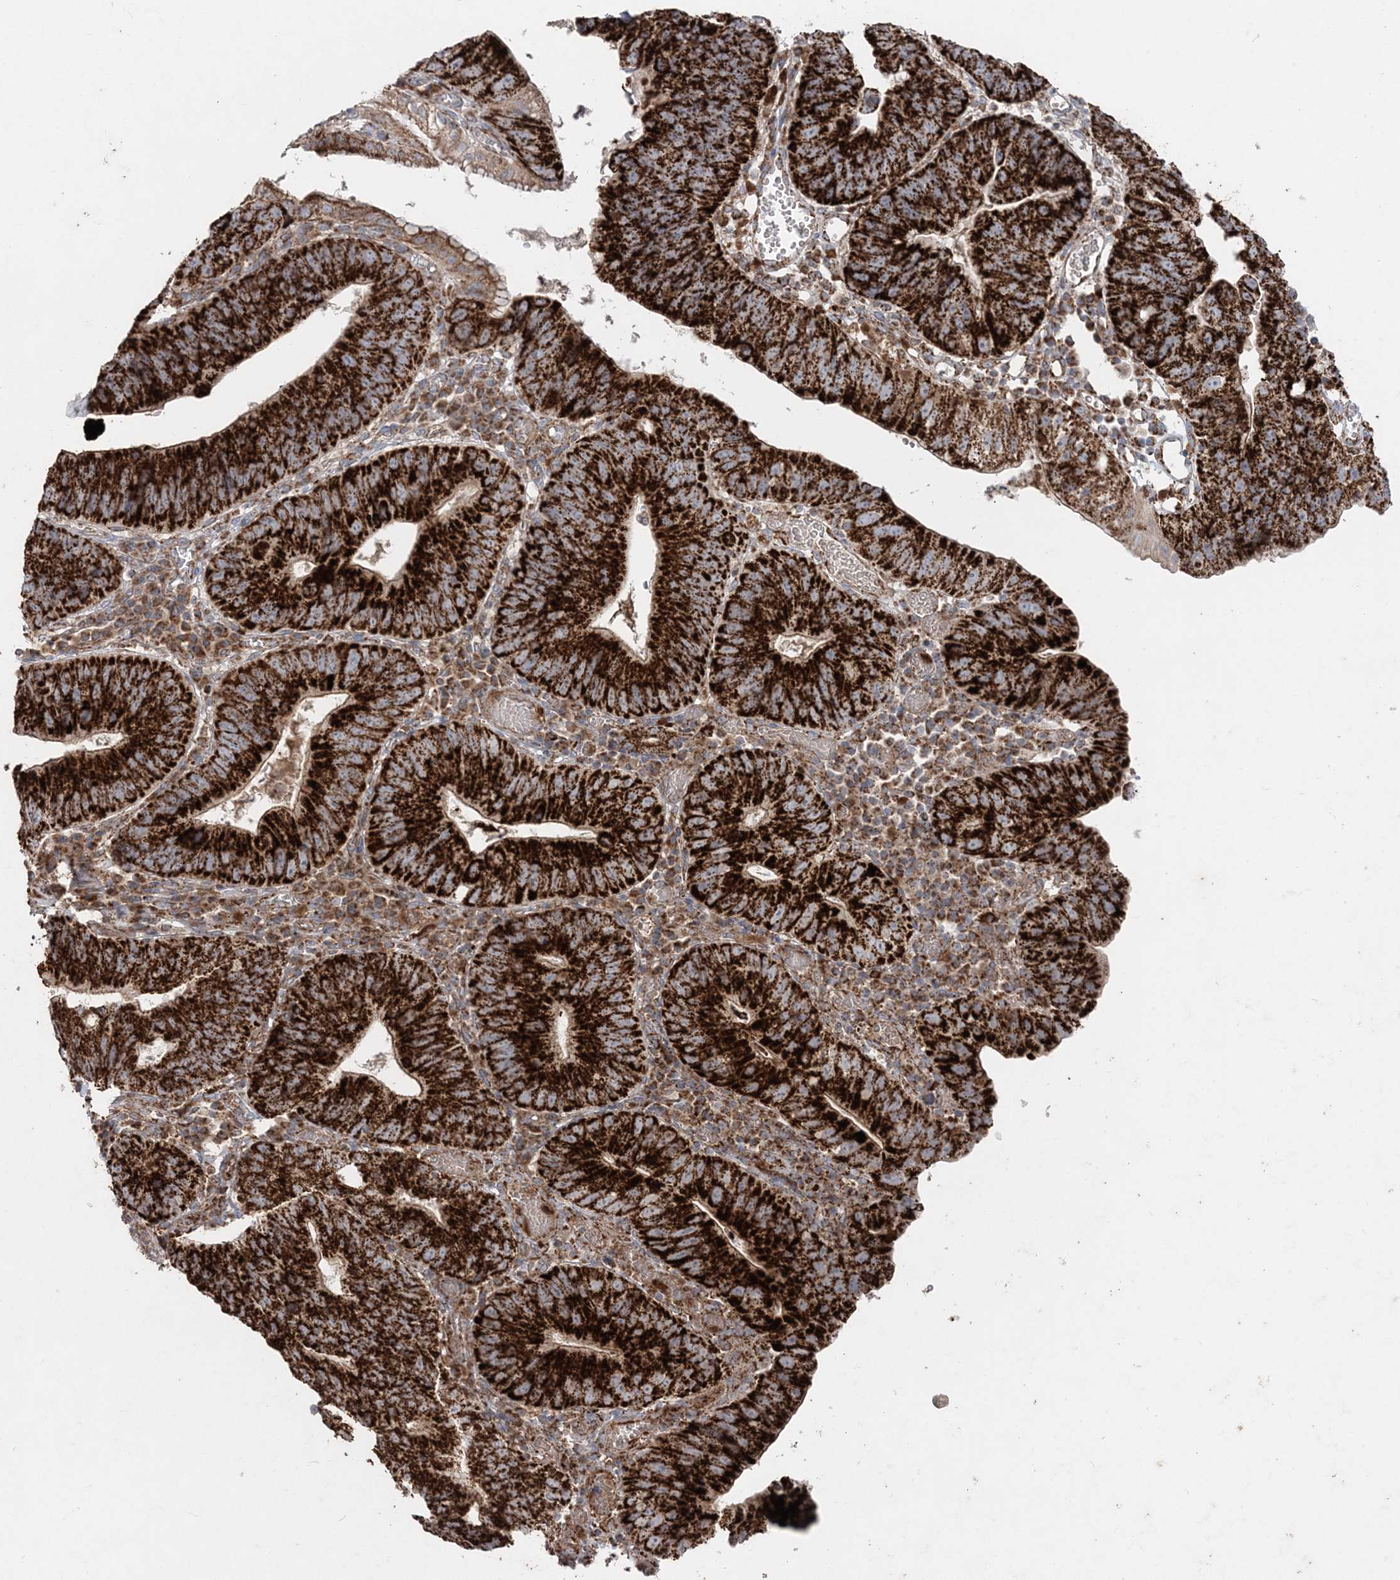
{"staining": {"intensity": "strong", "quantity": ">75%", "location": "cytoplasmic/membranous"}, "tissue": "stomach cancer", "cell_type": "Tumor cells", "image_type": "cancer", "snomed": [{"axis": "morphology", "description": "Adenocarcinoma, NOS"}, {"axis": "topography", "description": "Stomach"}], "caption": "Approximately >75% of tumor cells in stomach cancer exhibit strong cytoplasmic/membranous protein staining as visualized by brown immunohistochemical staining.", "gene": "LRPPRC", "patient": {"sex": "male", "age": 59}}